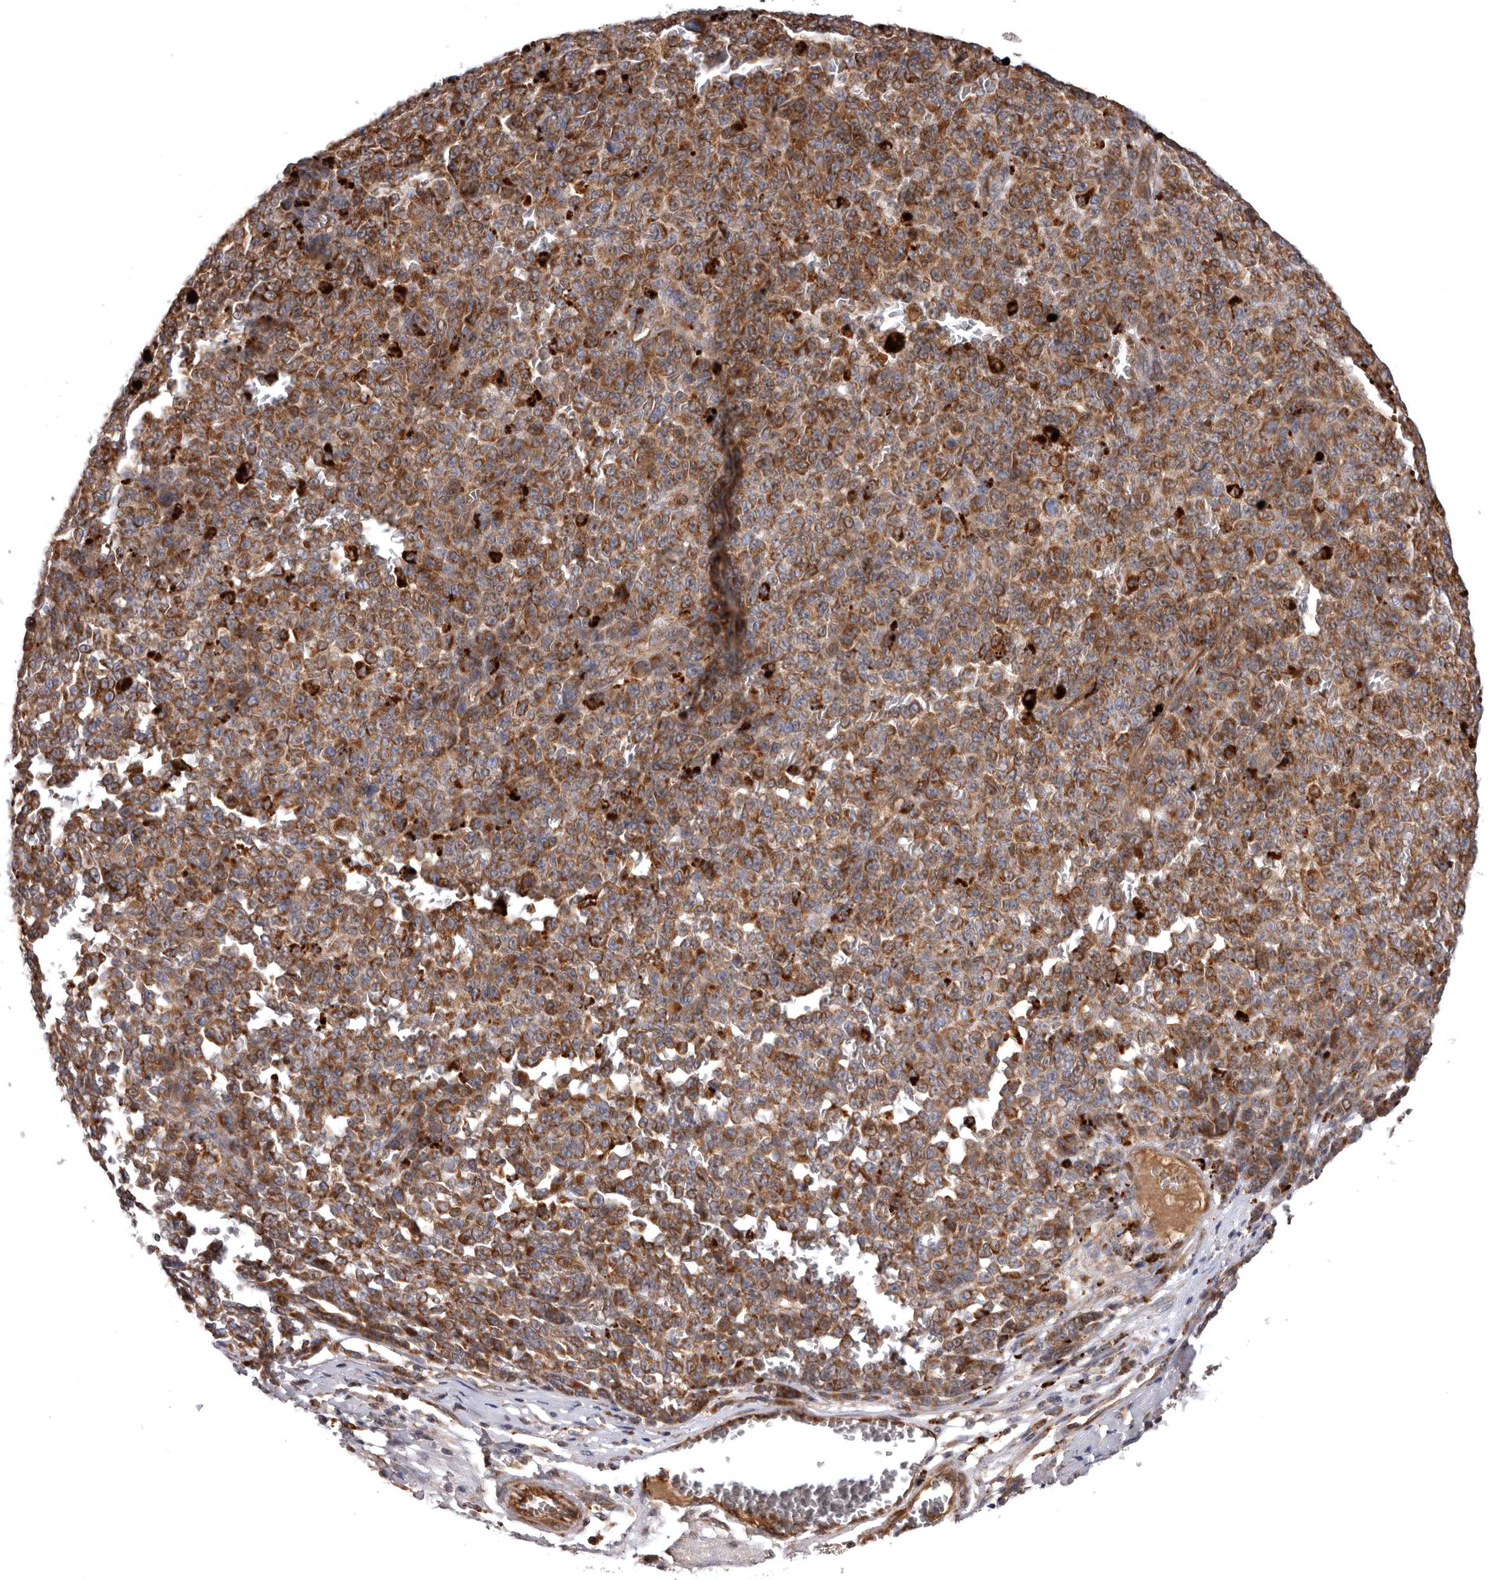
{"staining": {"intensity": "strong", "quantity": ">75%", "location": "cytoplasmic/membranous"}, "tissue": "melanoma", "cell_type": "Tumor cells", "image_type": "cancer", "snomed": [{"axis": "morphology", "description": "Malignant melanoma, NOS"}, {"axis": "topography", "description": "Skin"}], "caption": "Brown immunohistochemical staining in human melanoma shows strong cytoplasmic/membranous expression in about >75% of tumor cells.", "gene": "ADCY2", "patient": {"sex": "female", "age": 82}}